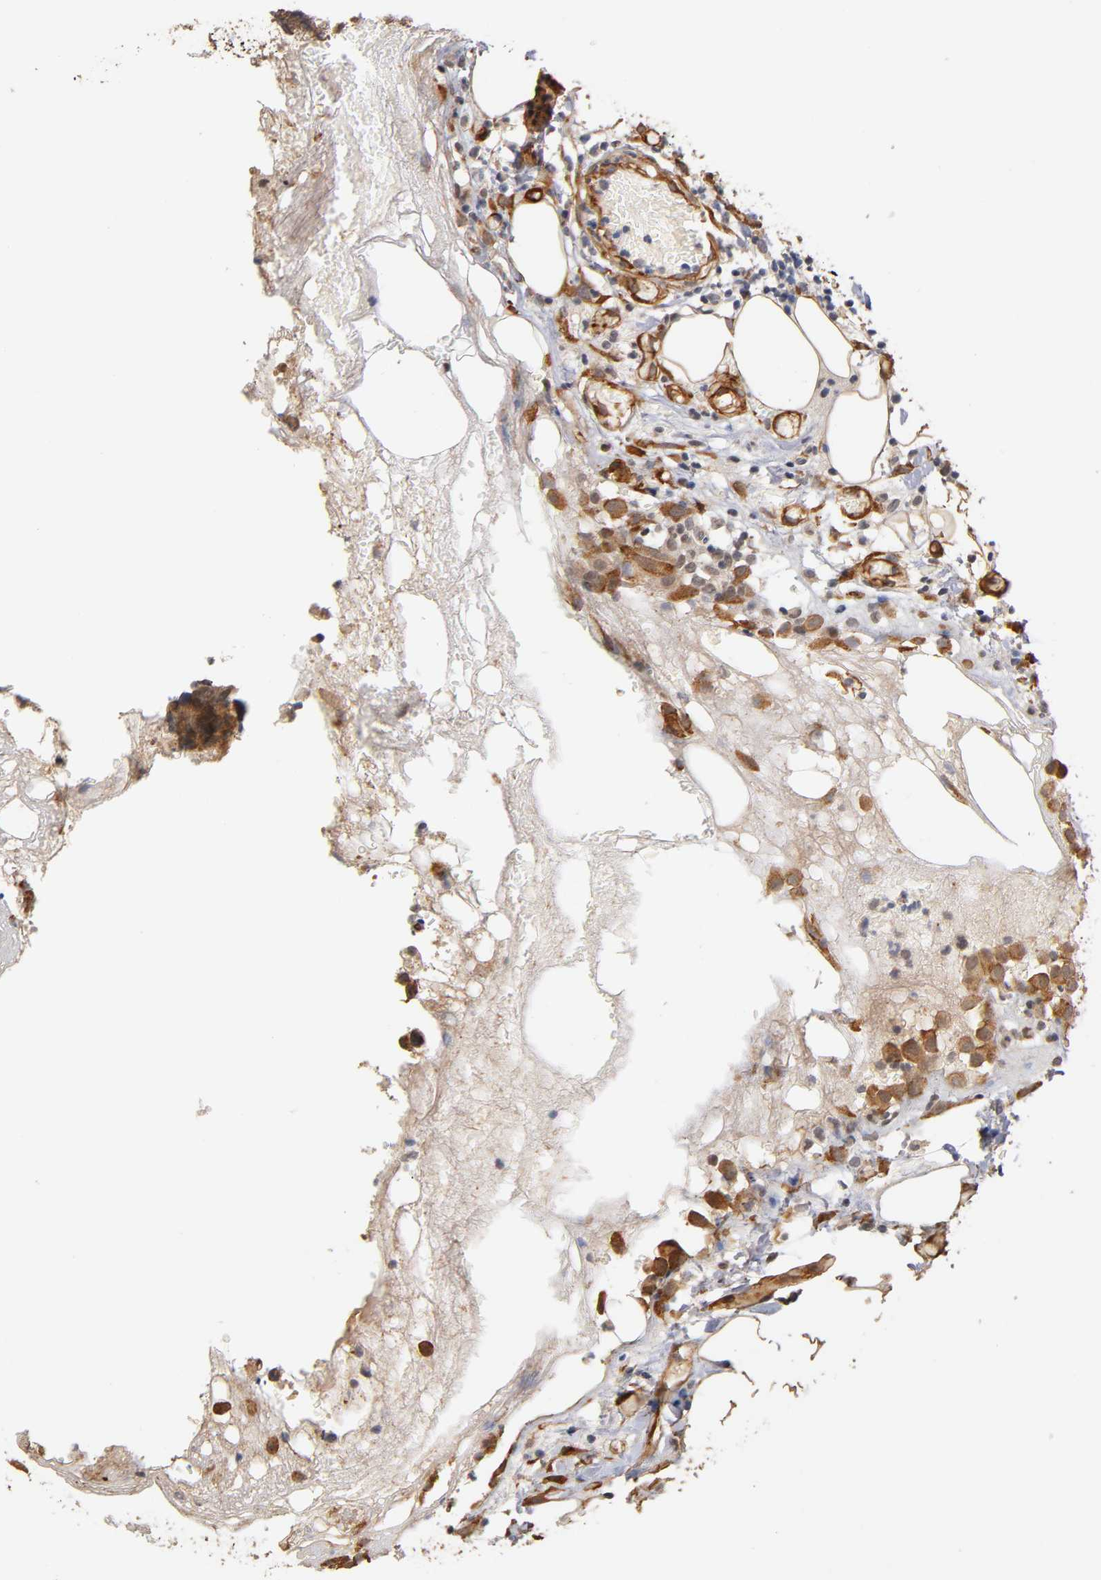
{"staining": {"intensity": "strong", "quantity": "25%-75%", "location": "cytoplasmic/membranous"}, "tissue": "colorectal cancer", "cell_type": "Tumor cells", "image_type": "cancer", "snomed": [{"axis": "morphology", "description": "Adenocarcinoma, NOS"}, {"axis": "topography", "description": "Colon"}], "caption": "This histopathology image reveals colorectal cancer (adenocarcinoma) stained with immunohistochemistry (IHC) to label a protein in brown. The cytoplasmic/membranous of tumor cells show strong positivity for the protein. Nuclei are counter-stained blue.", "gene": "LAMB1", "patient": {"sex": "female", "age": 86}}